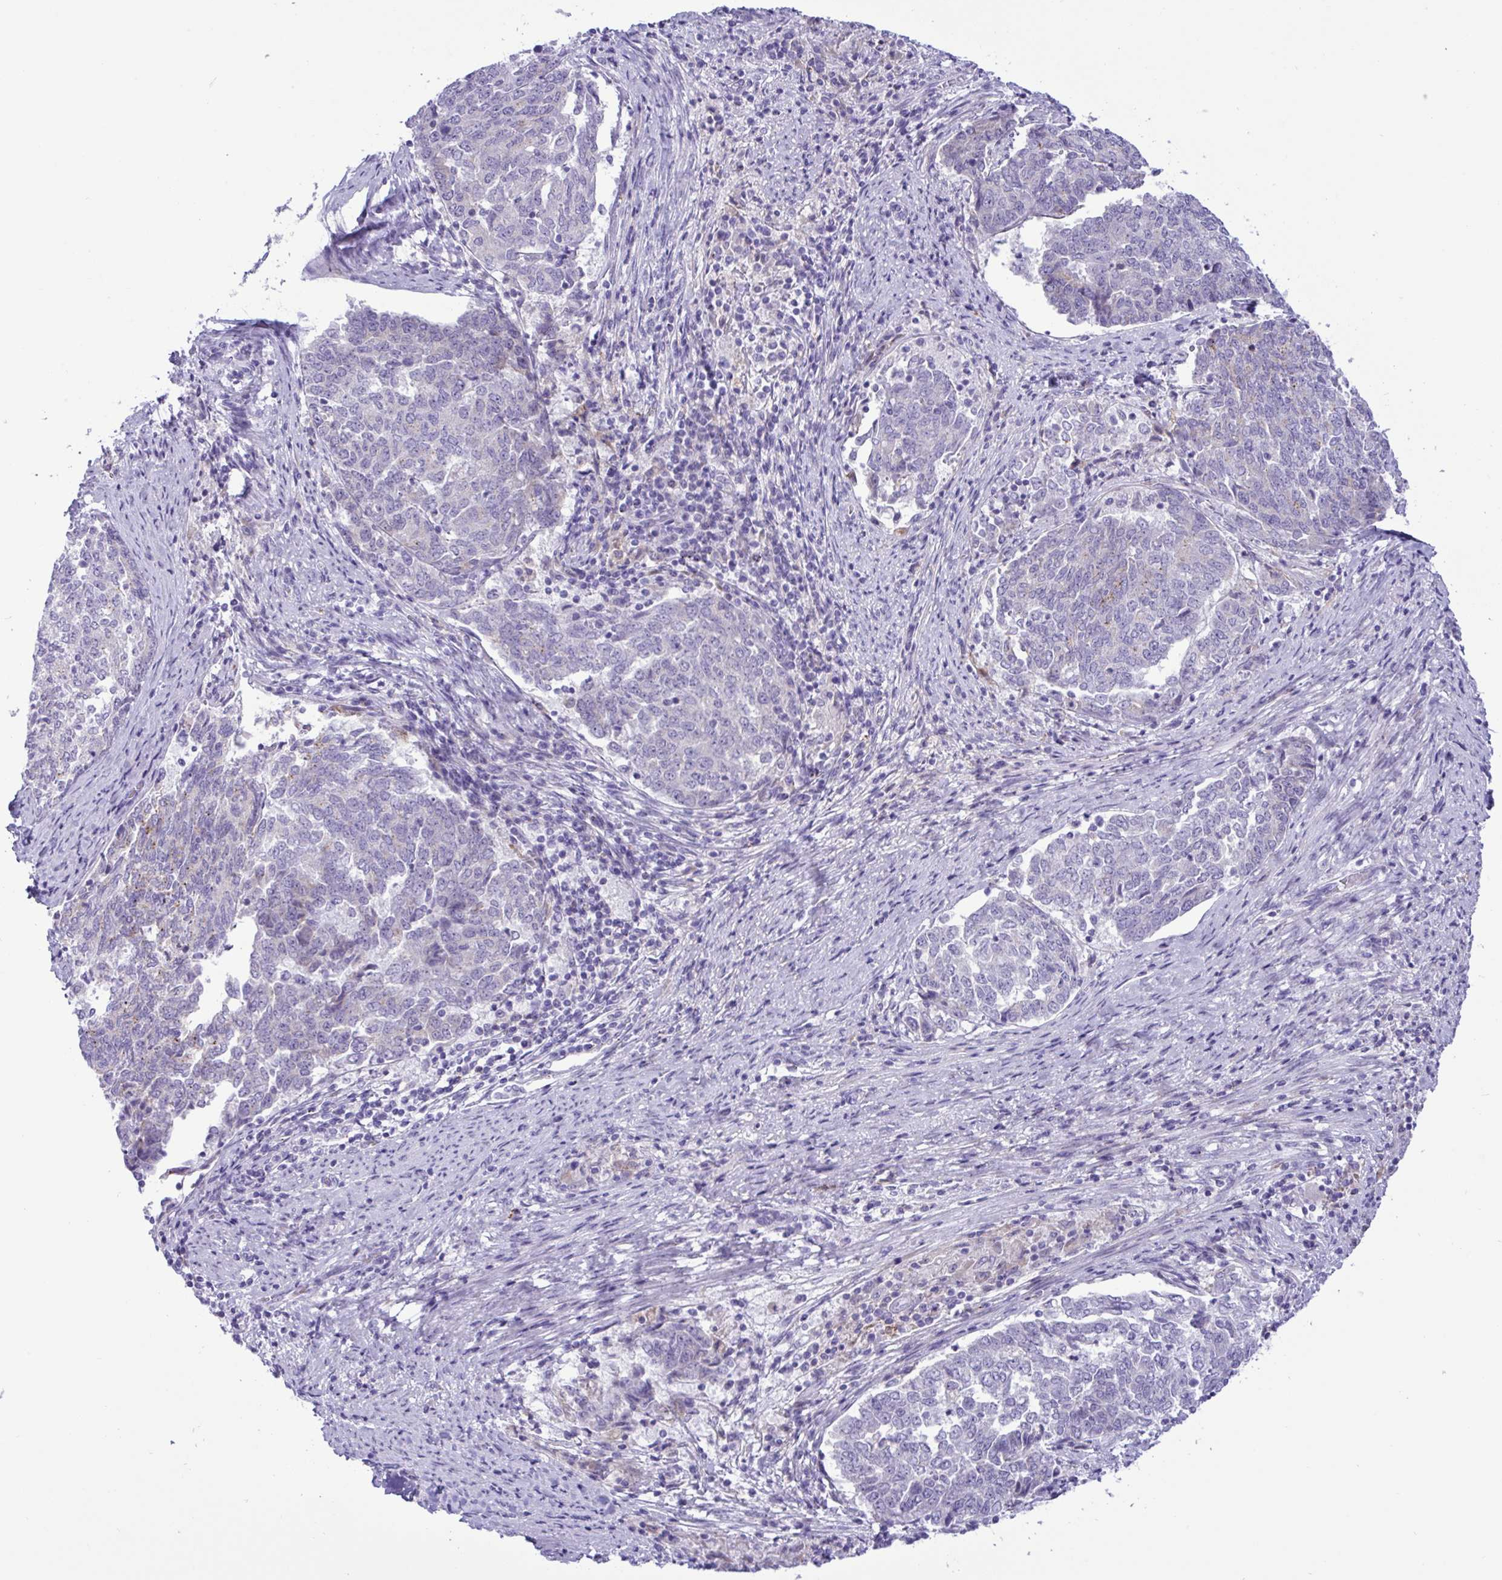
{"staining": {"intensity": "weak", "quantity": "<25%", "location": "cytoplasmic/membranous"}, "tissue": "endometrial cancer", "cell_type": "Tumor cells", "image_type": "cancer", "snomed": [{"axis": "morphology", "description": "Adenocarcinoma, NOS"}, {"axis": "topography", "description": "Endometrium"}], "caption": "This is a micrograph of IHC staining of endometrial cancer, which shows no expression in tumor cells.", "gene": "SREBF1", "patient": {"sex": "female", "age": 80}}